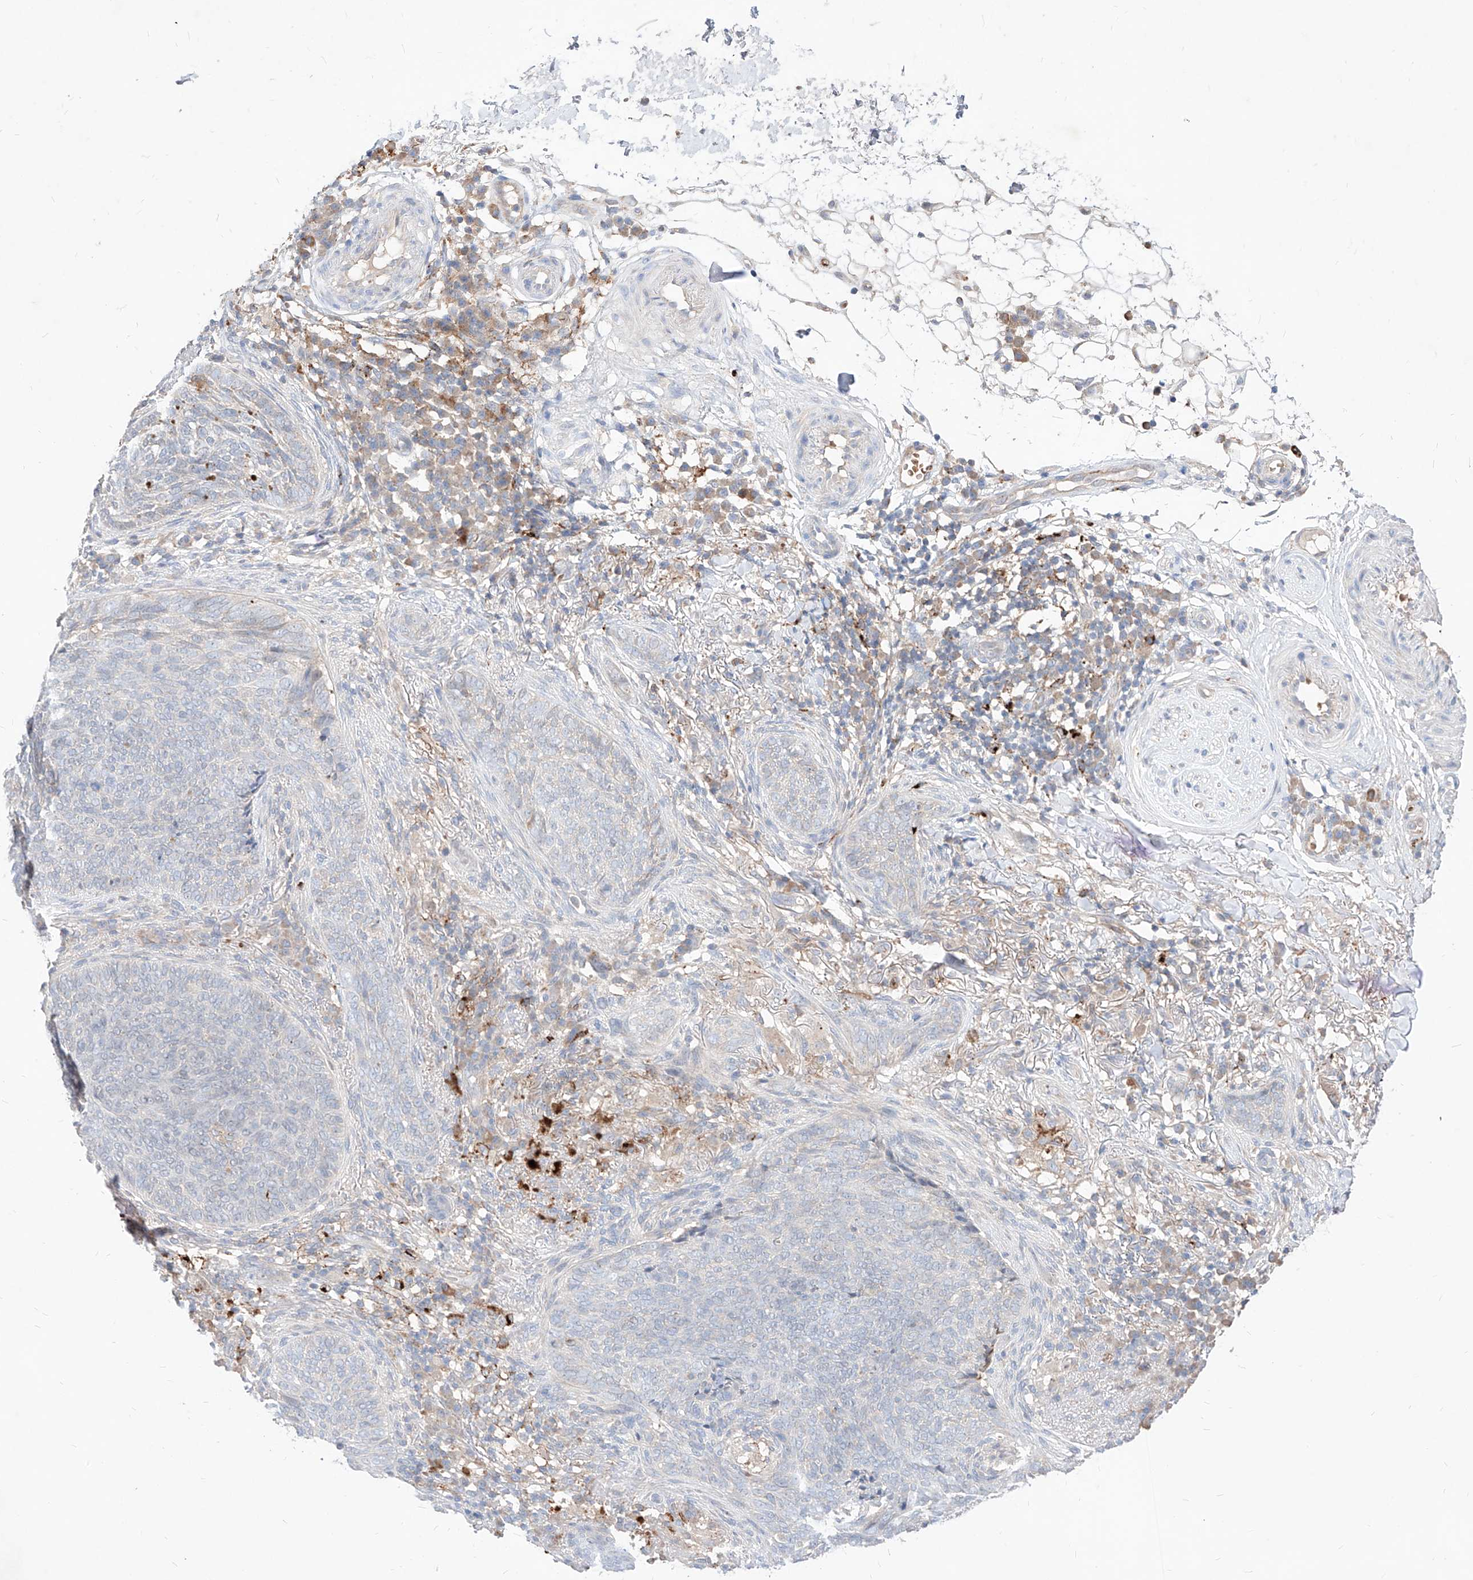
{"staining": {"intensity": "negative", "quantity": "none", "location": "none"}, "tissue": "skin cancer", "cell_type": "Tumor cells", "image_type": "cancer", "snomed": [{"axis": "morphology", "description": "Basal cell carcinoma"}, {"axis": "topography", "description": "Skin"}], "caption": "Micrograph shows no protein staining in tumor cells of skin cancer tissue.", "gene": "TSNAX", "patient": {"sex": "male", "age": 85}}